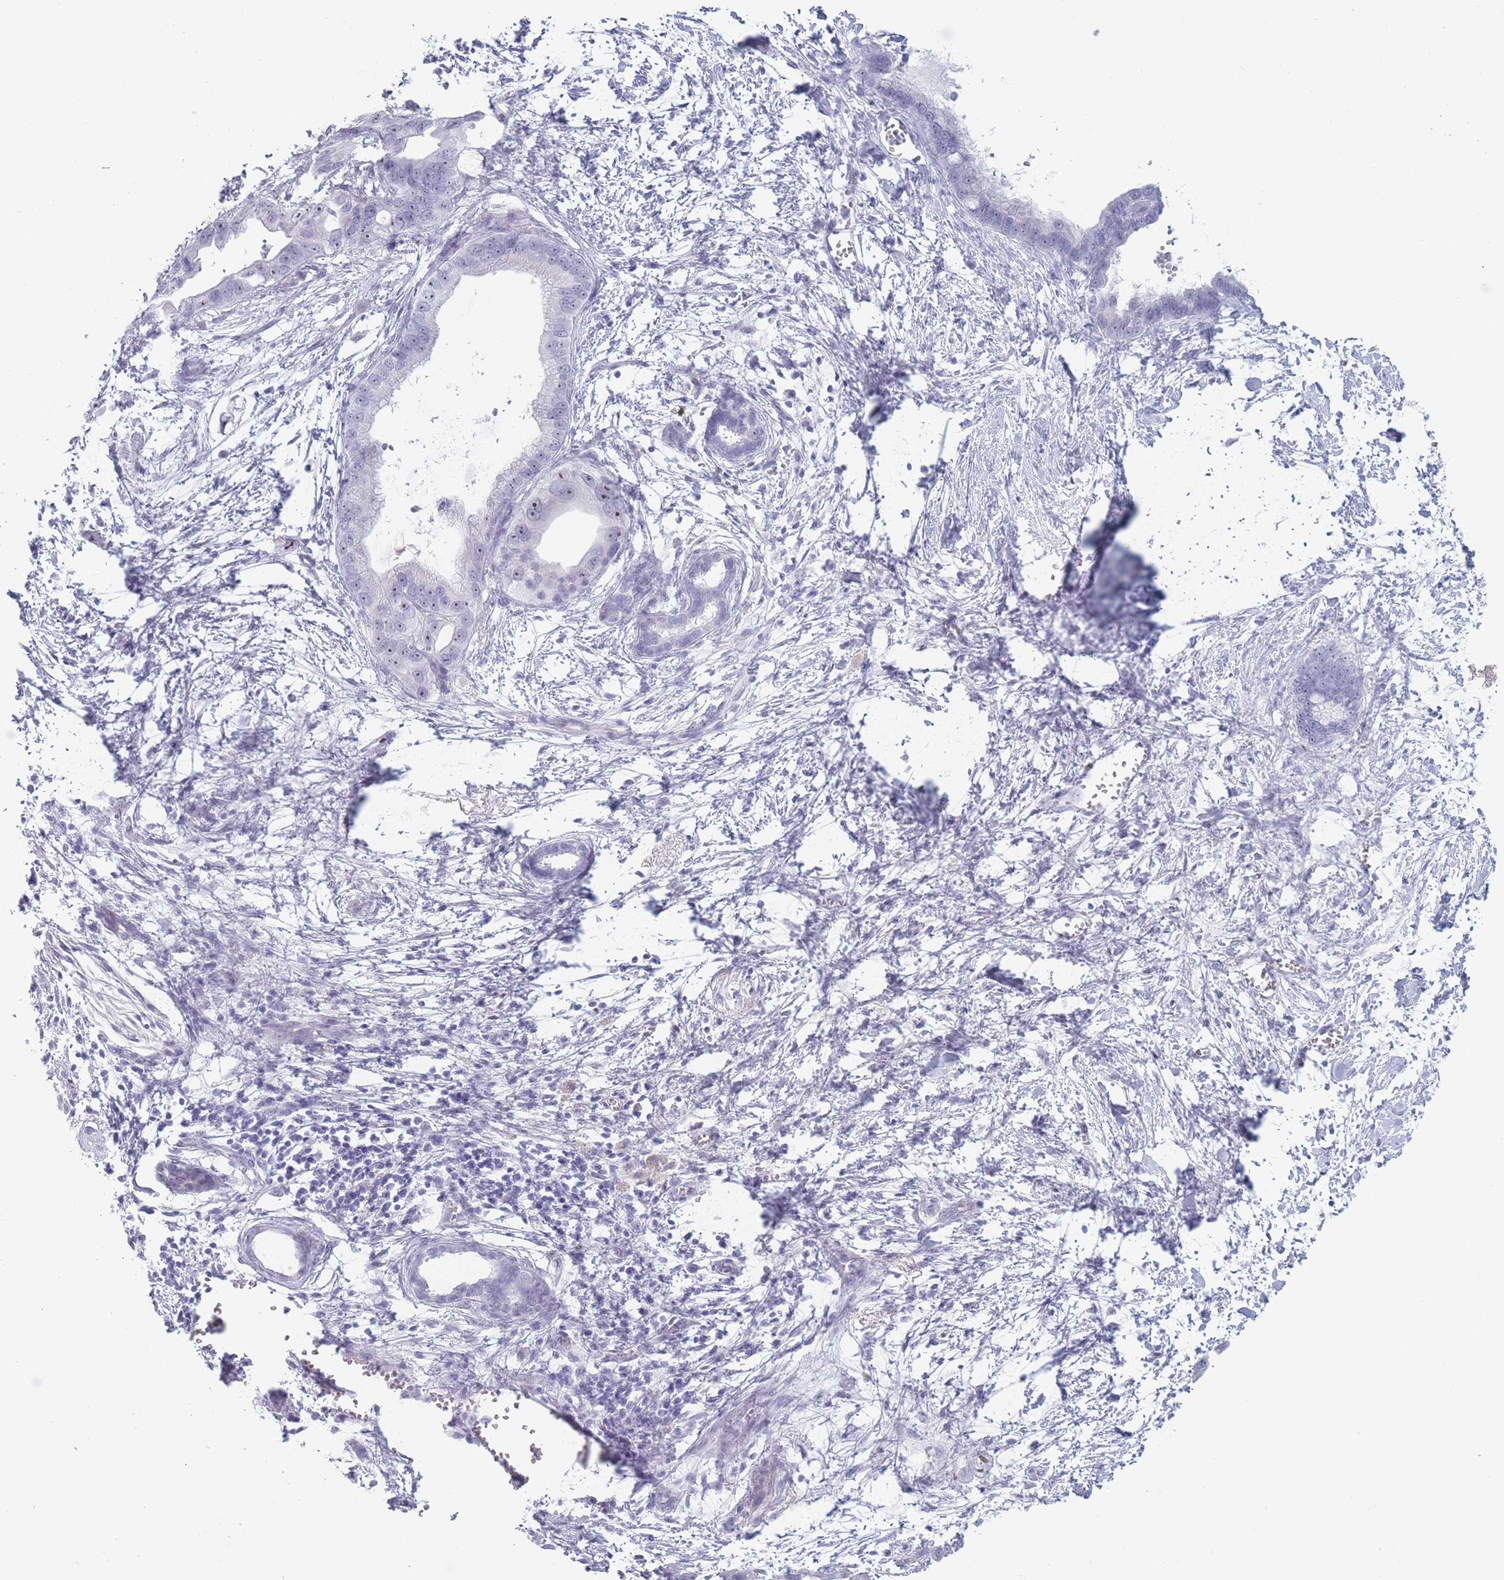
{"staining": {"intensity": "negative", "quantity": "none", "location": "none"}, "tissue": "pancreatic cancer", "cell_type": "Tumor cells", "image_type": "cancer", "snomed": [{"axis": "morphology", "description": "Adenocarcinoma, NOS"}, {"axis": "topography", "description": "Pancreas"}], "caption": "This is a image of immunohistochemistry (IHC) staining of pancreatic cancer (adenocarcinoma), which shows no expression in tumor cells.", "gene": "ROS1", "patient": {"sex": "male", "age": 61}}